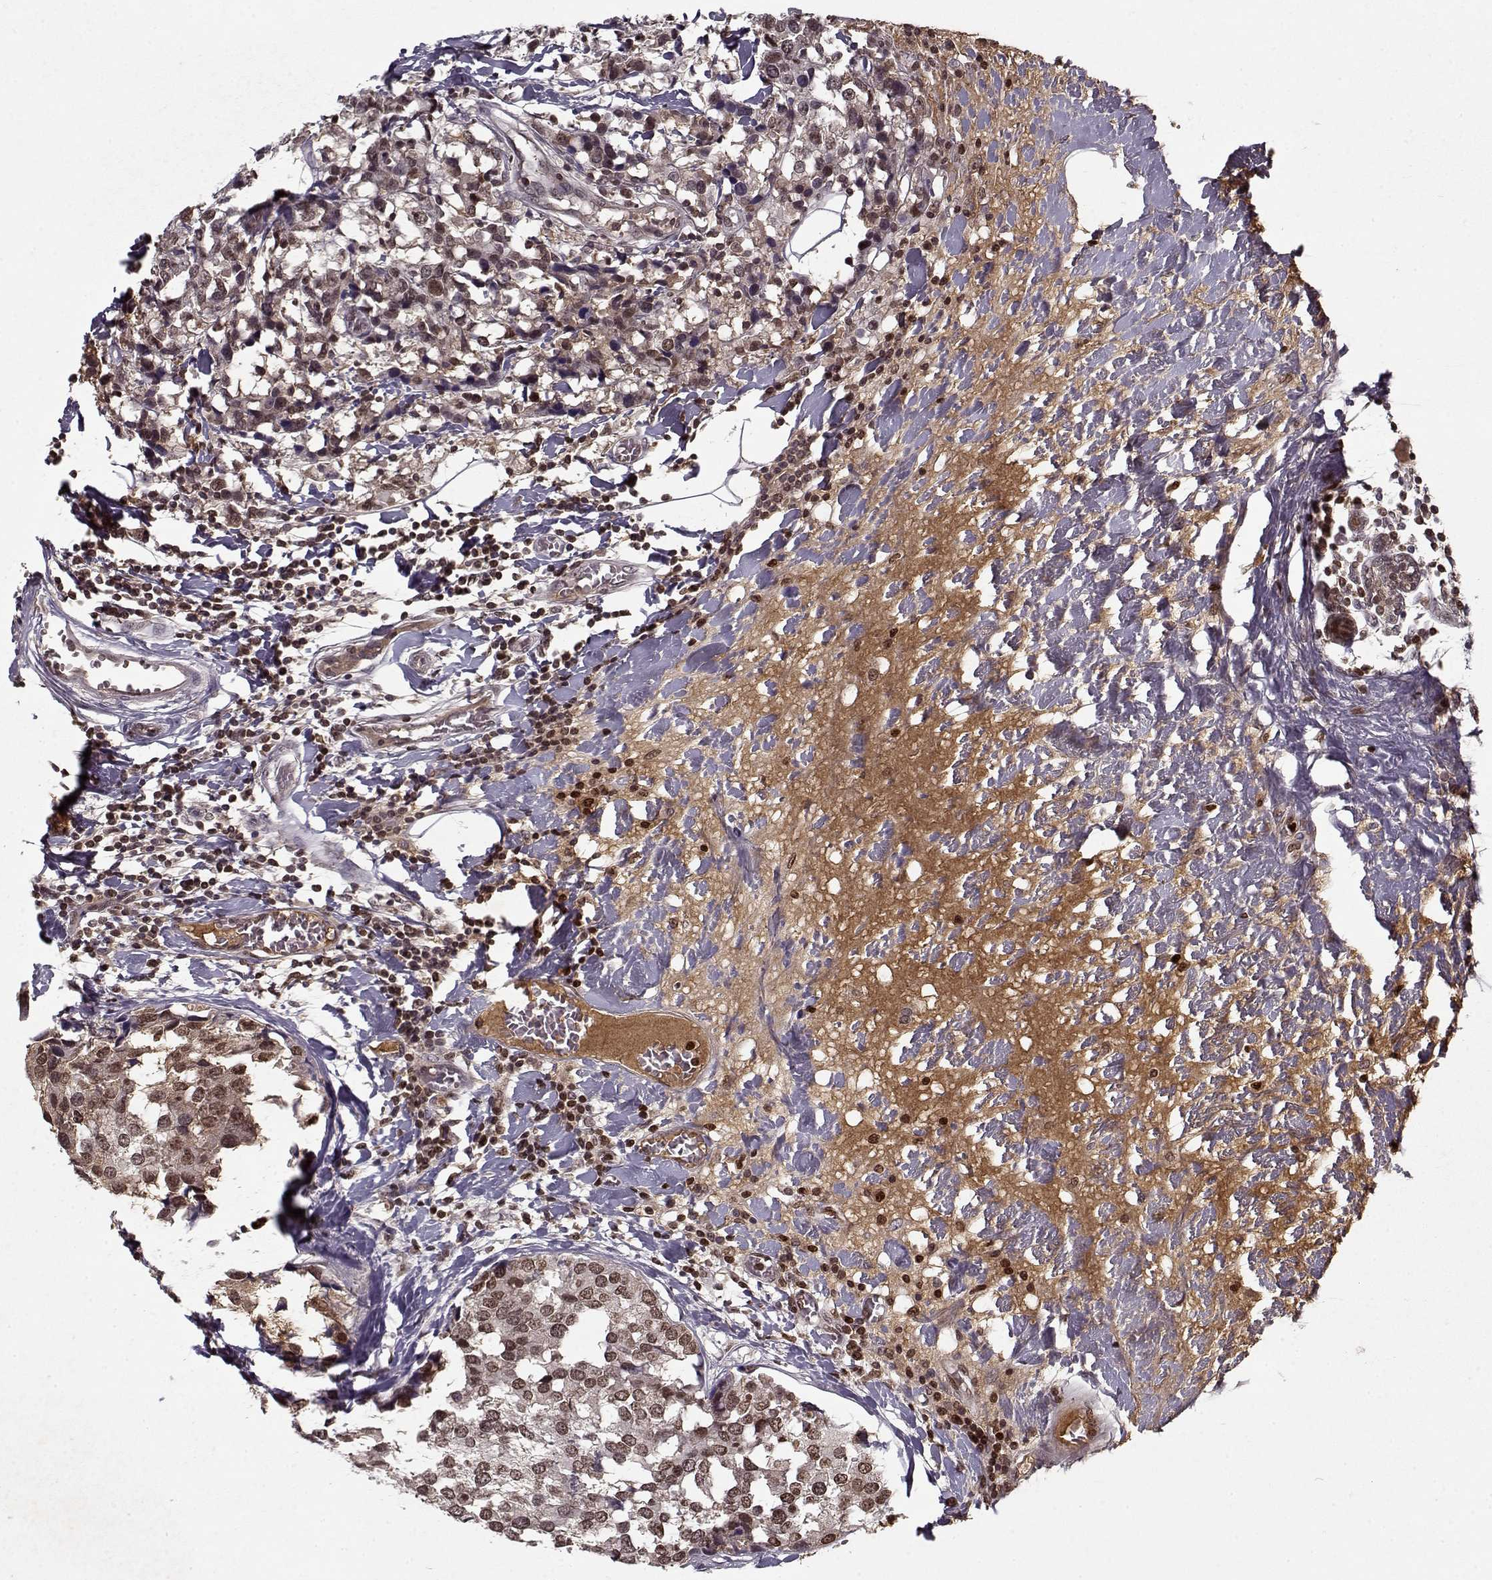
{"staining": {"intensity": "weak", "quantity": ">75%", "location": "nuclear"}, "tissue": "breast cancer", "cell_type": "Tumor cells", "image_type": "cancer", "snomed": [{"axis": "morphology", "description": "Lobular carcinoma"}, {"axis": "topography", "description": "Breast"}], "caption": "Weak nuclear protein staining is seen in about >75% of tumor cells in lobular carcinoma (breast).", "gene": "AFM", "patient": {"sex": "female", "age": 59}}